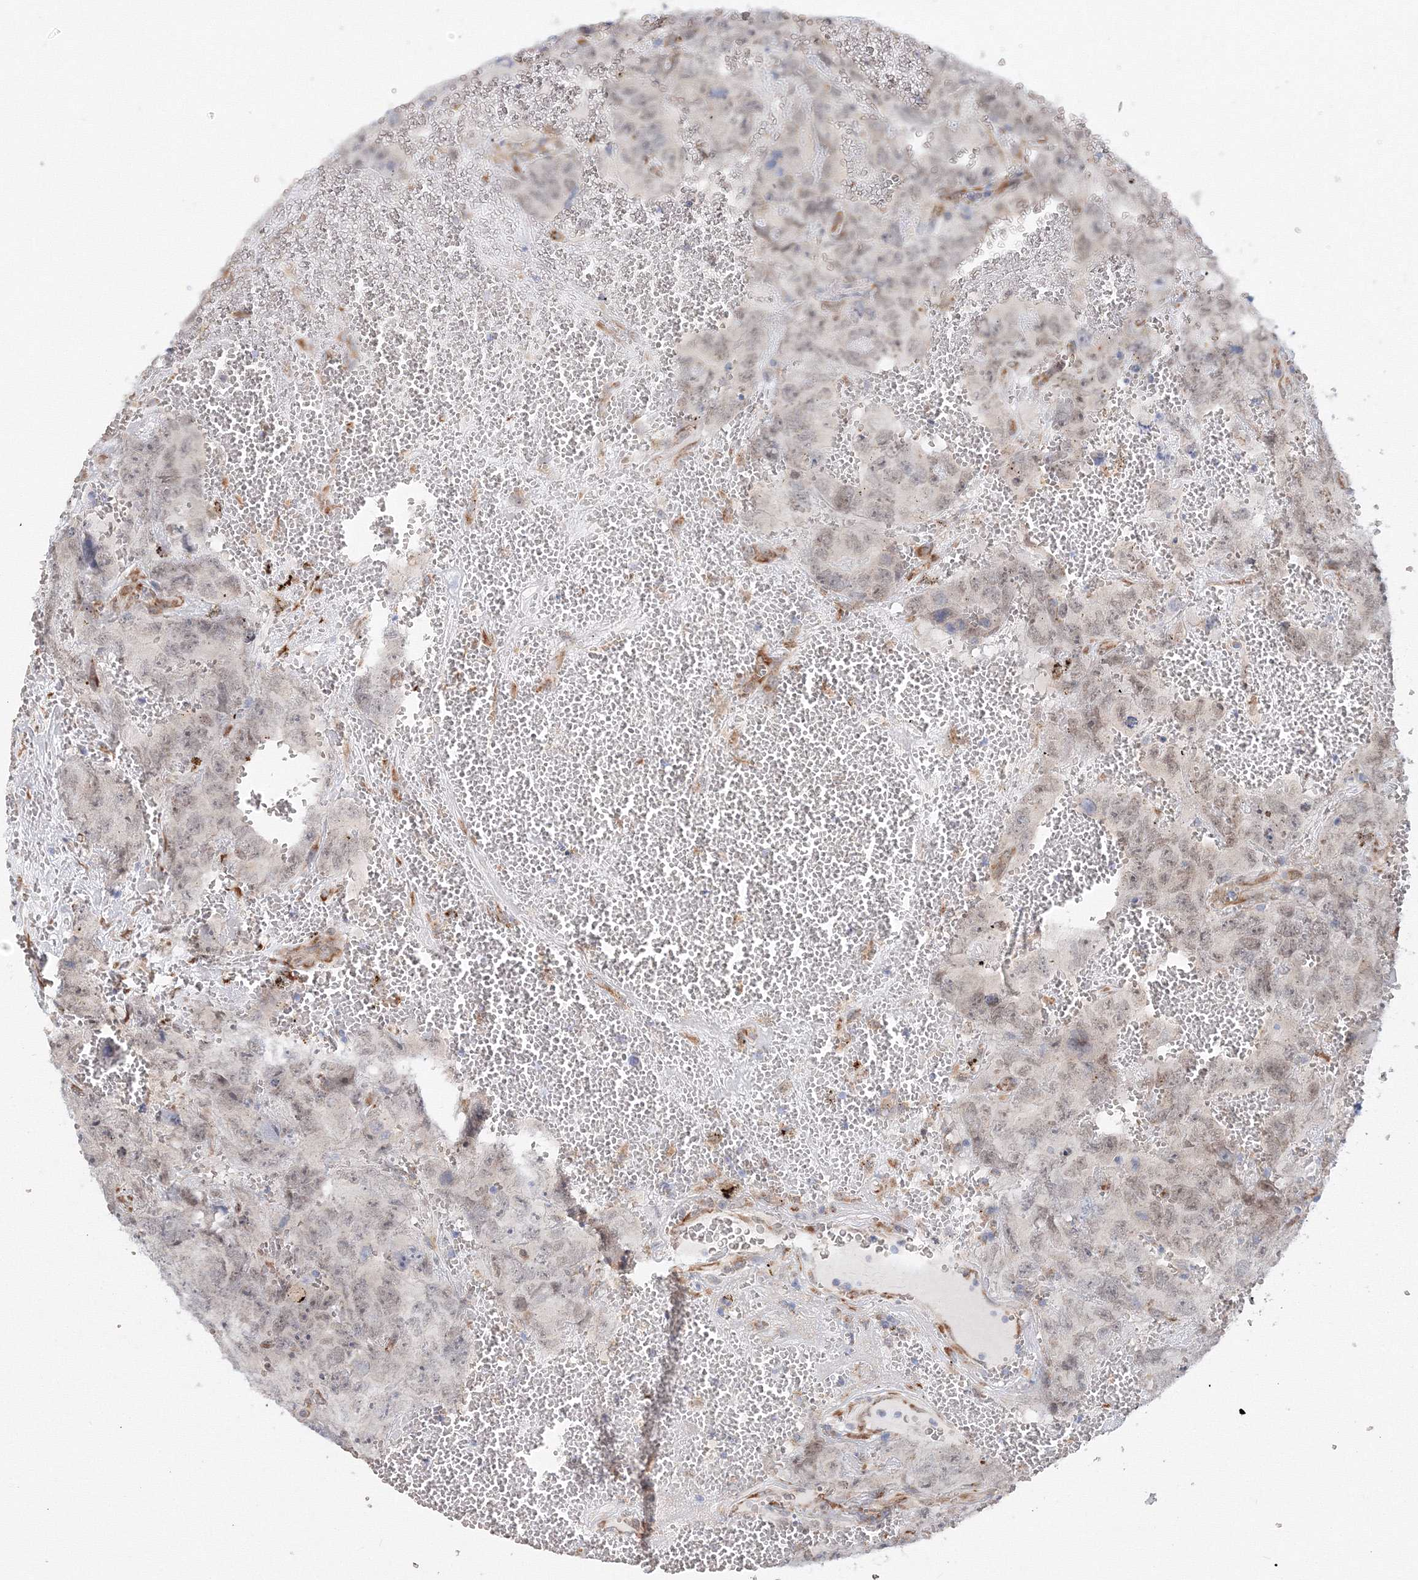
{"staining": {"intensity": "weak", "quantity": "<25%", "location": "nuclear"}, "tissue": "testis cancer", "cell_type": "Tumor cells", "image_type": "cancer", "snomed": [{"axis": "morphology", "description": "Carcinoma, Embryonal, NOS"}, {"axis": "topography", "description": "Testis"}], "caption": "The immunohistochemistry image has no significant expression in tumor cells of embryonal carcinoma (testis) tissue.", "gene": "DIS3L2", "patient": {"sex": "male", "age": 45}}